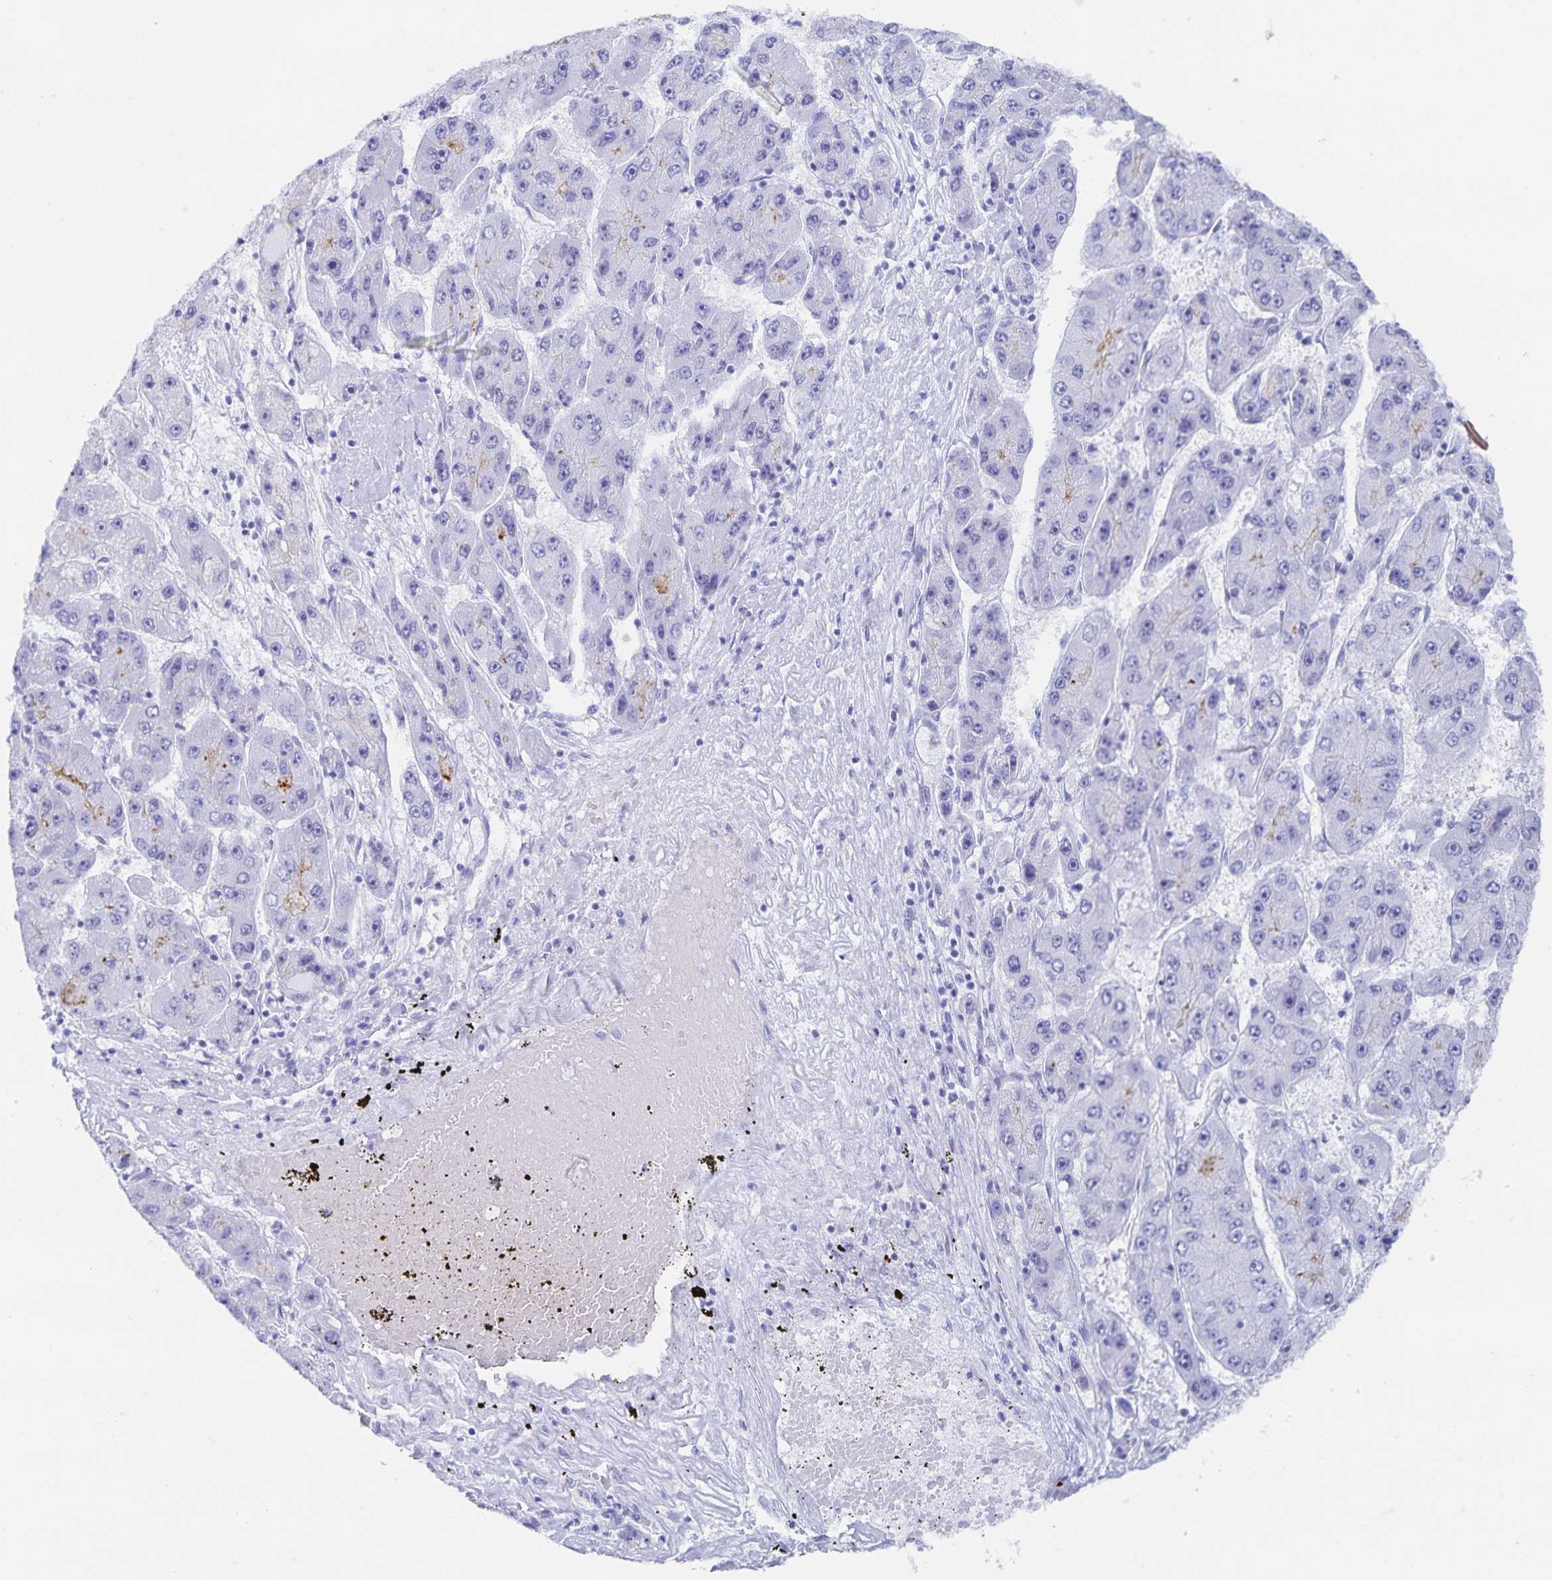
{"staining": {"intensity": "negative", "quantity": "none", "location": "none"}, "tissue": "liver cancer", "cell_type": "Tumor cells", "image_type": "cancer", "snomed": [{"axis": "morphology", "description": "Carcinoma, Hepatocellular, NOS"}, {"axis": "topography", "description": "Liver"}], "caption": "Immunohistochemistry micrograph of liver hepatocellular carcinoma stained for a protein (brown), which exhibits no expression in tumor cells. (Stains: DAB IHC with hematoxylin counter stain, Microscopy: brightfield microscopy at high magnification).", "gene": "SNTN", "patient": {"sex": "female", "age": 61}}